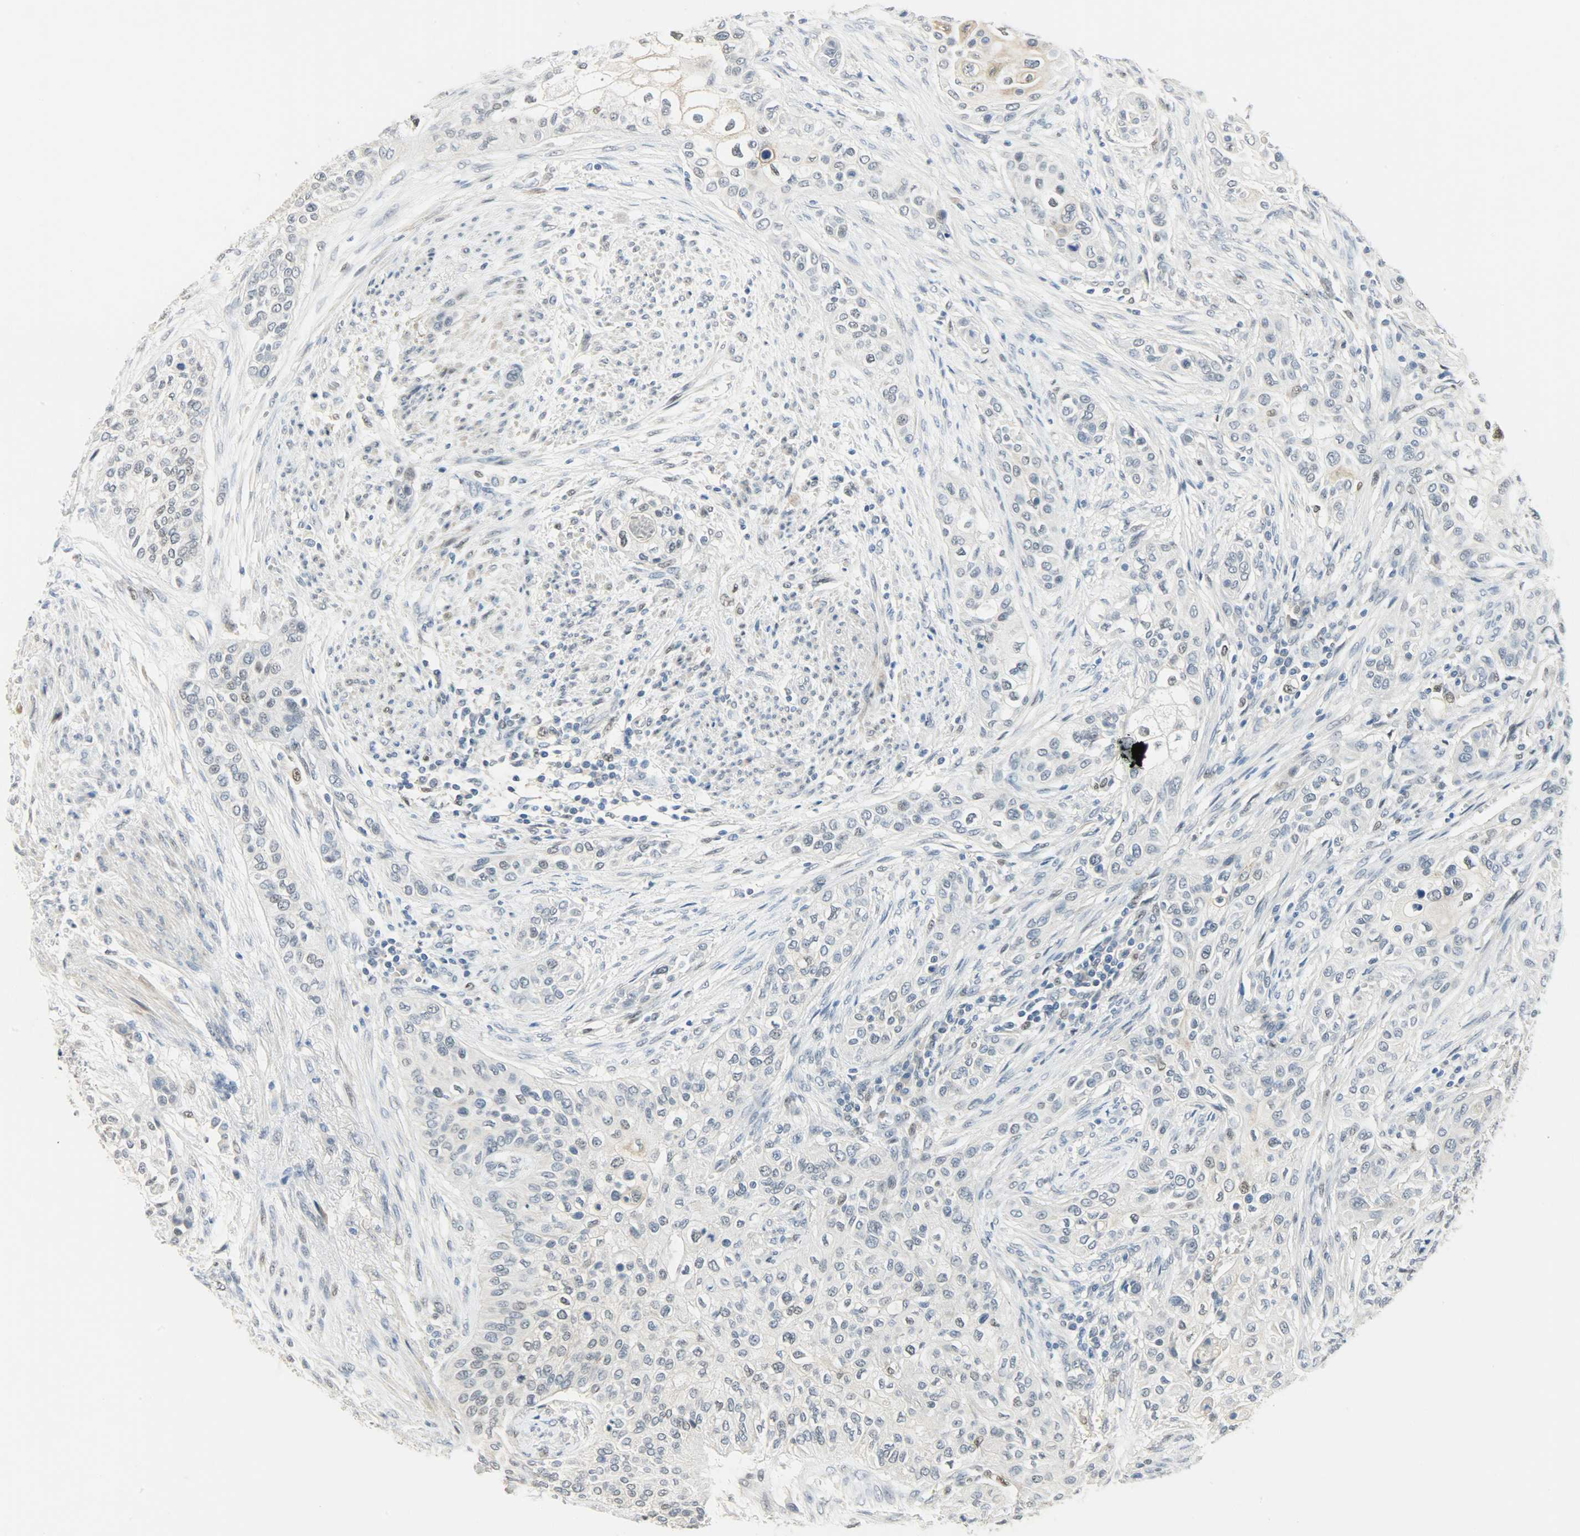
{"staining": {"intensity": "negative", "quantity": "none", "location": "none"}, "tissue": "urothelial cancer", "cell_type": "Tumor cells", "image_type": "cancer", "snomed": [{"axis": "morphology", "description": "Urothelial carcinoma, High grade"}, {"axis": "topography", "description": "Urinary bladder"}], "caption": "This is an IHC photomicrograph of human urothelial cancer. There is no staining in tumor cells.", "gene": "PPARG", "patient": {"sex": "male", "age": 74}}